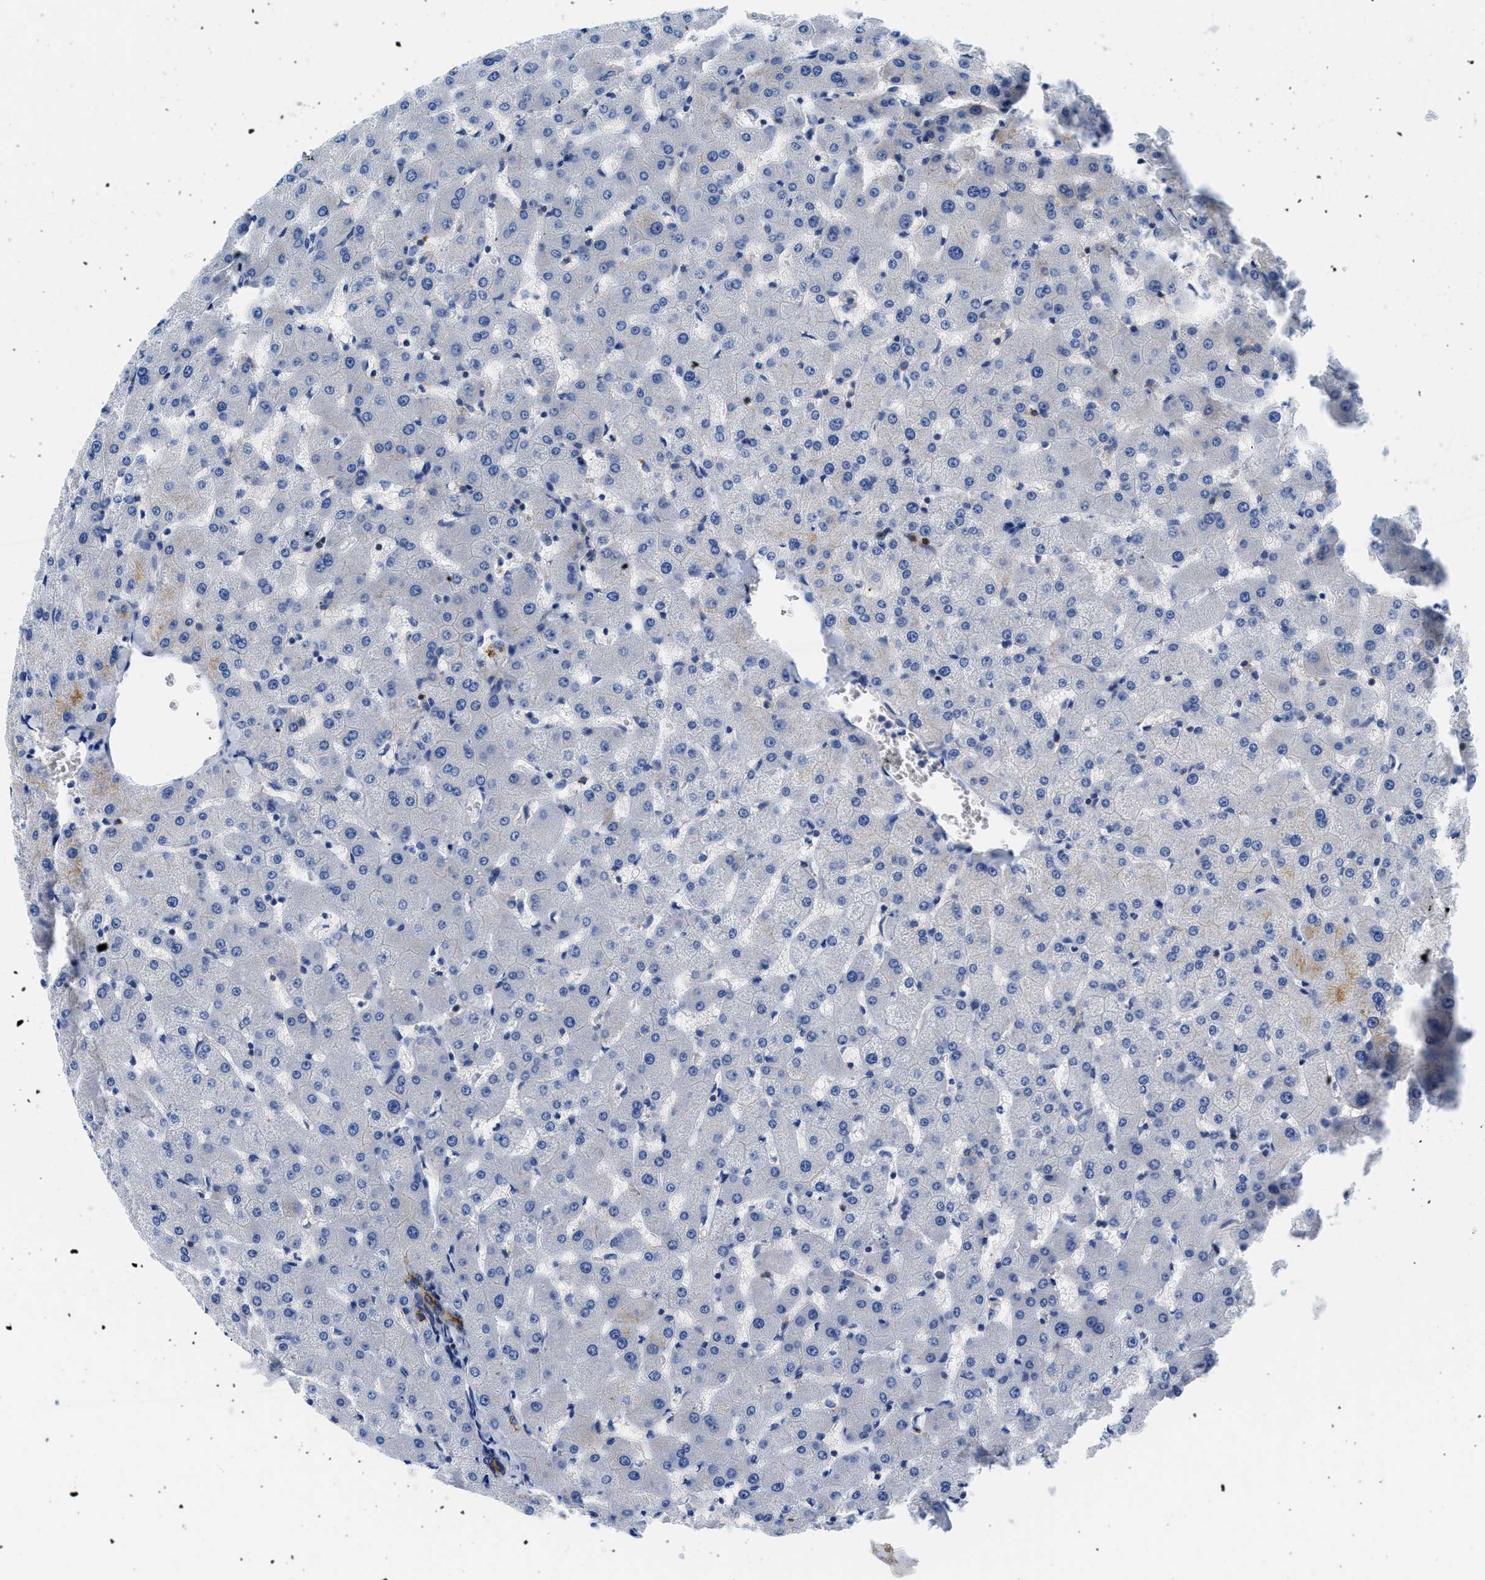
{"staining": {"intensity": "moderate", "quantity": ">75%", "location": "cytoplasmic/membranous"}, "tissue": "liver", "cell_type": "Cholangiocytes", "image_type": "normal", "snomed": [{"axis": "morphology", "description": "Normal tissue, NOS"}, {"axis": "topography", "description": "Liver"}], "caption": "Immunohistochemistry (IHC) (DAB (3,3'-diaminobenzidine)) staining of unremarkable liver shows moderate cytoplasmic/membranous protein expression in approximately >75% of cholangiocytes.", "gene": "CUTA", "patient": {"sex": "female", "age": 63}}